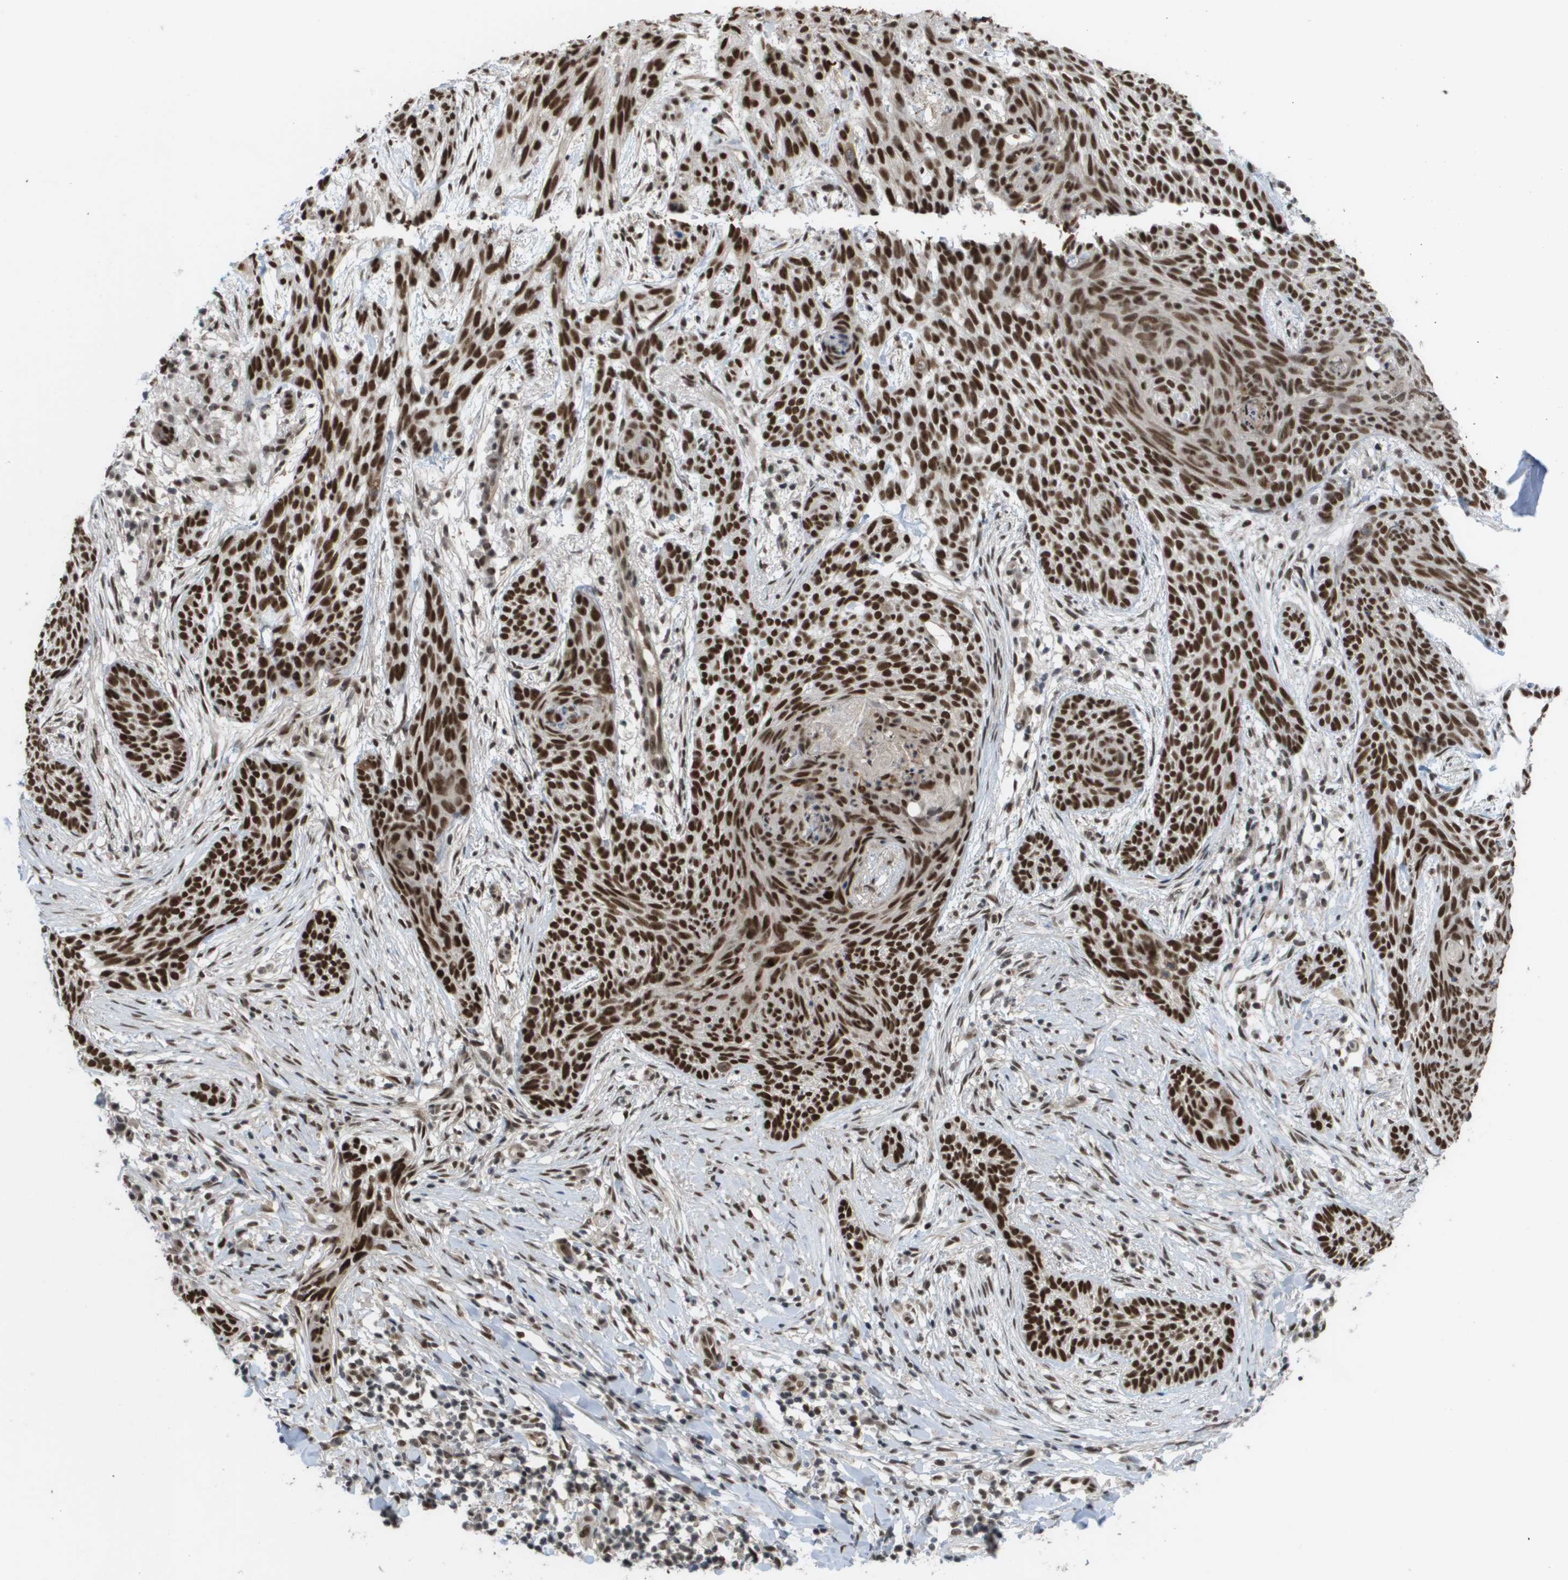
{"staining": {"intensity": "strong", "quantity": ">75%", "location": "nuclear"}, "tissue": "skin cancer", "cell_type": "Tumor cells", "image_type": "cancer", "snomed": [{"axis": "morphology", "description": "Basal cell carcinoma"}, {"axis": "topography", "description": "Skin"}], "caption": "Immunohistochemistry image of skin cancer (basal cell carcinoma) stained for a protein (brown), which displays high levels of strong nuclear positivity in approximately >75% of tumor cells.", "gene": "CDT1", "patient": {"sex": "female", "age": 59}}